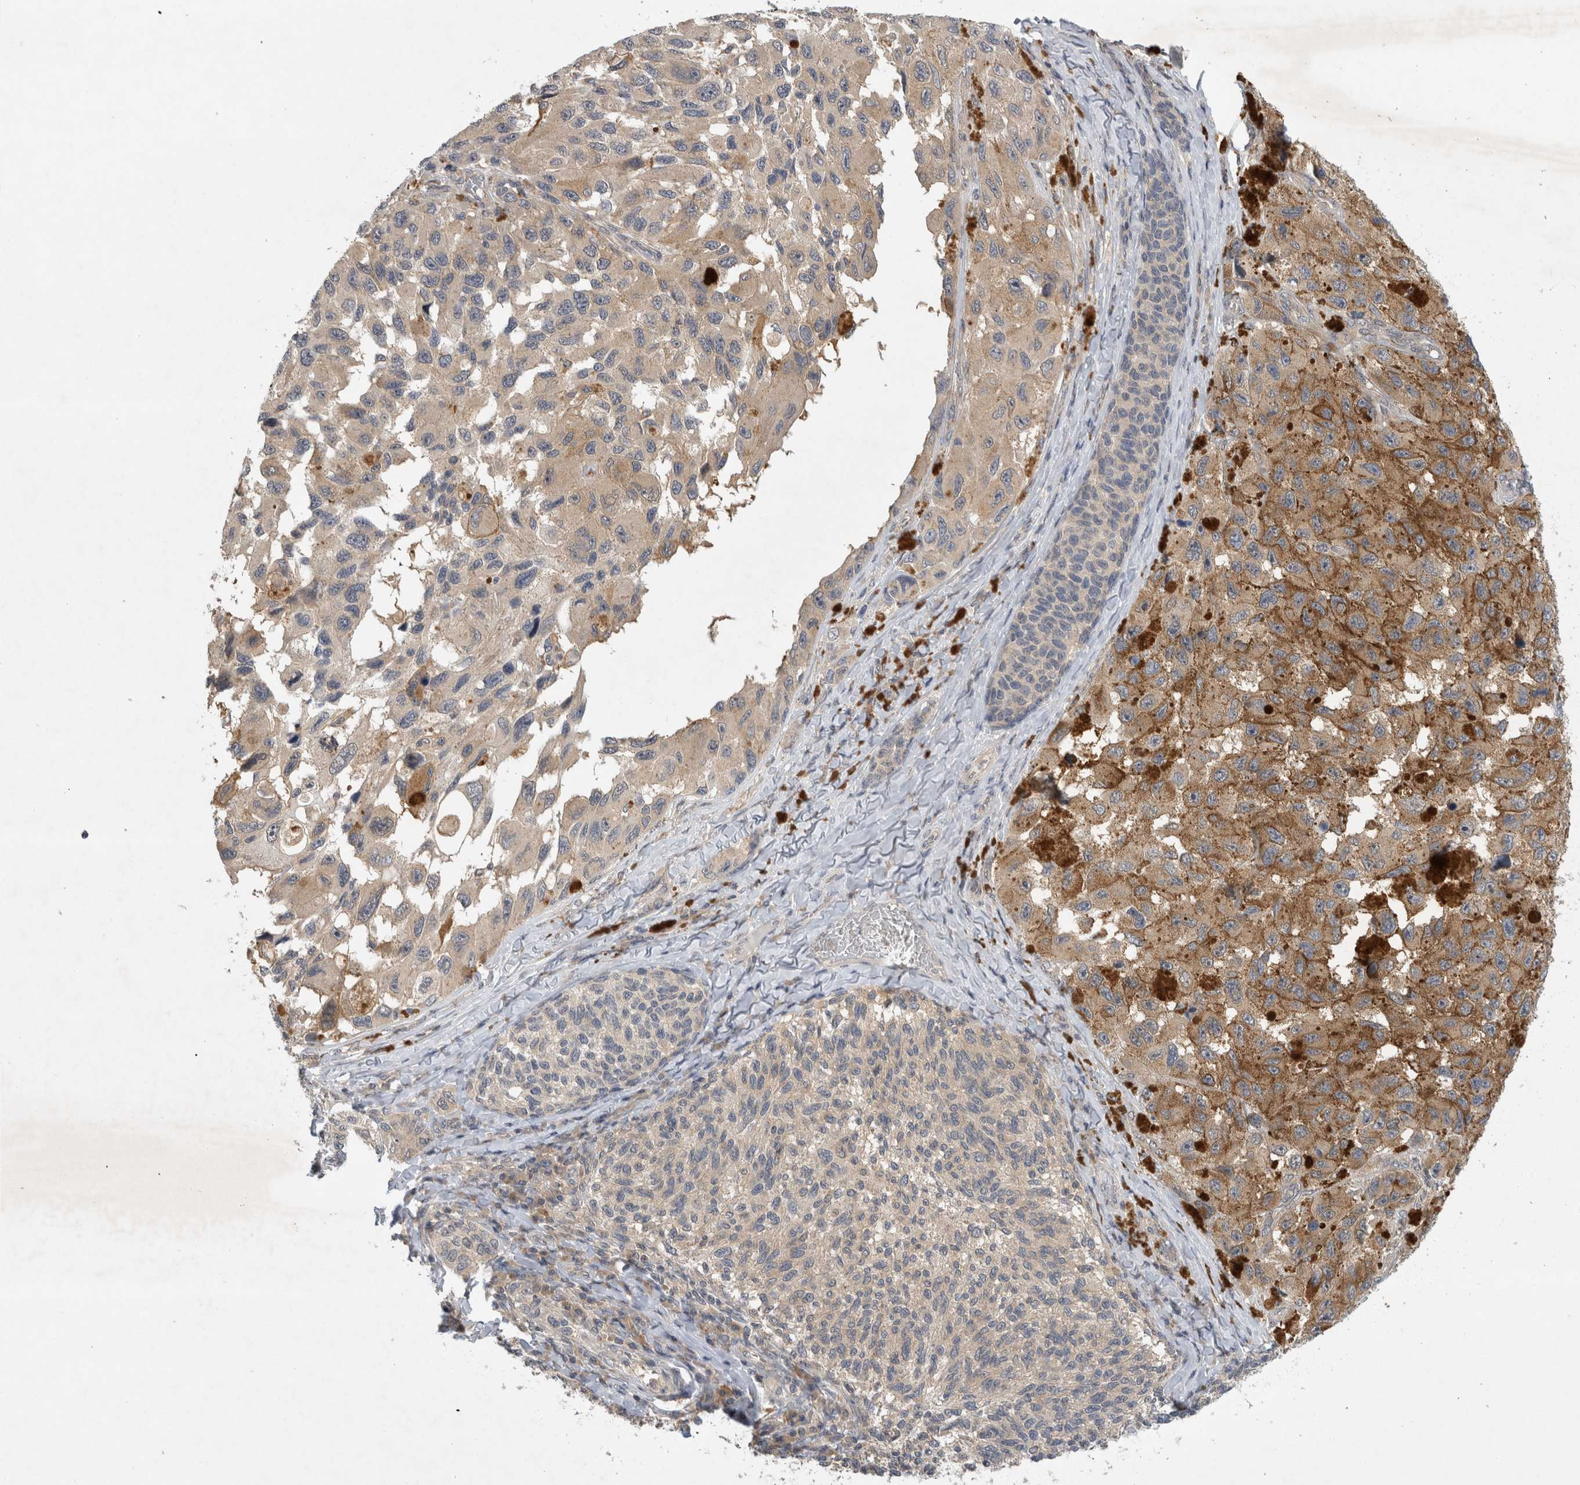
{"staining": {"intensity": "weak", "quantity": ">75%", "location": "cytoplasmic/membranous"}, "tissue": "melanoma", "cell_type": "Tumor cells", "image_type": "cancer", "snomed": [{"axis": "morphology", "description": "Malignant melanoma, NOS"}, {"axis": "topography", "description": "Skin"}], "caption": "The photomicrograph demonstrates immunohistochemical staining of melanoma. There is weak cytoplasmic/membranous positivity is present in approximately >75% of tumor cells.", "gene": "AASDHPPT", "patient": {"sex": "female", "age": 73}}